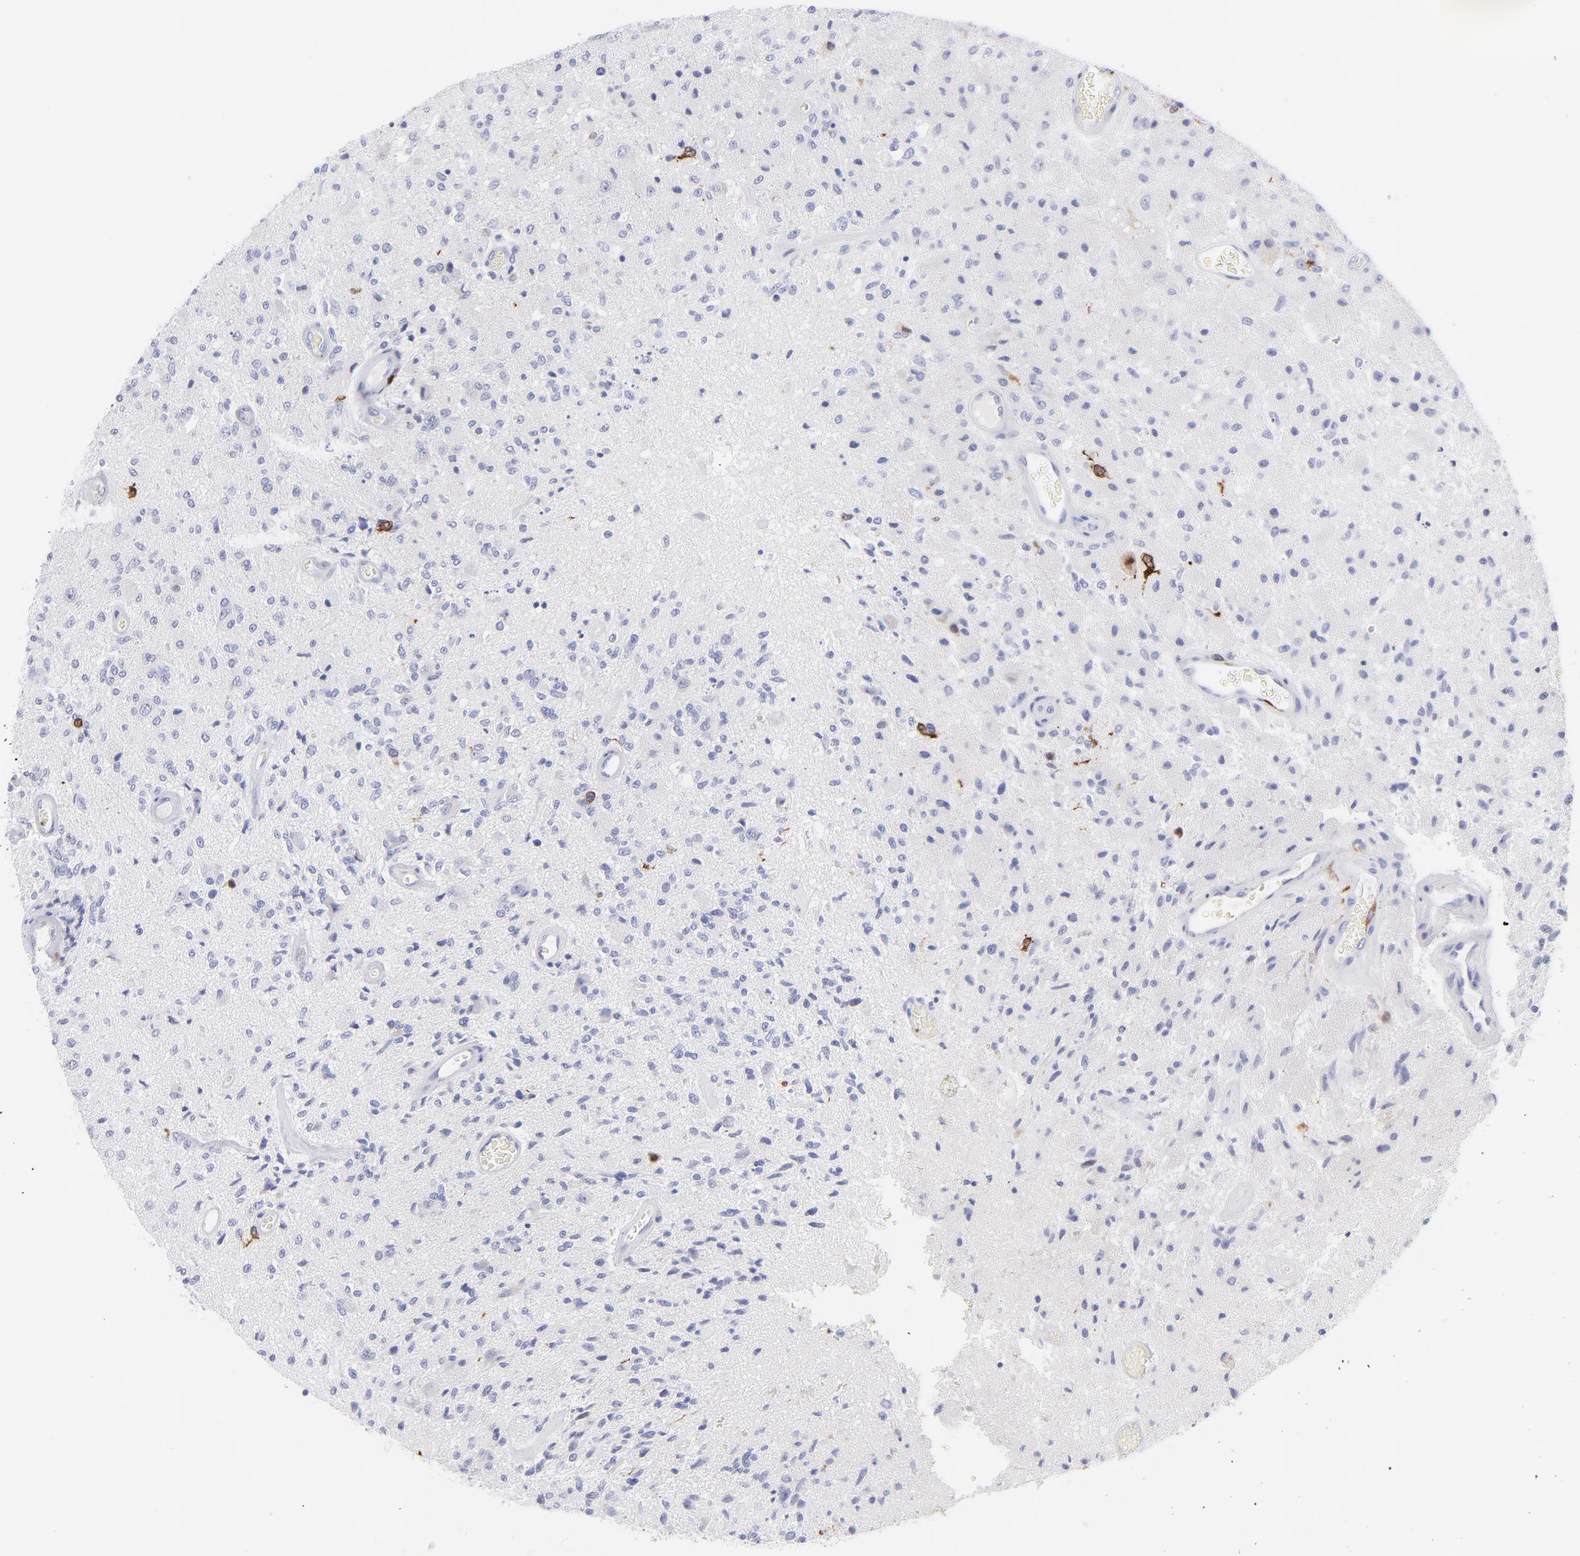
{"staining": {"intensity": "strong", "quantity": "<25%", "location": "cytoplasmic/membranous"}, "tissue": "glioma", "cell_type": "Tumor cells", "image_type": "cancer", "snomed": [{"axis": "morphology", "description": "Normal tissue, NOS"}, {"axis": "morphology", "description": "Glioma, malignant, High grade"}, {"axis": "topography", "description": "Cerebral cortex"}], "caption": "Immunohistochemical staining of malignant glioma (high-grade) demonstrates strong cytoplasmic/membranous protein expression in about <25% of tumor cells.", "gene": "CCNB1", "patient": {"sex": "male", "age": 77}}